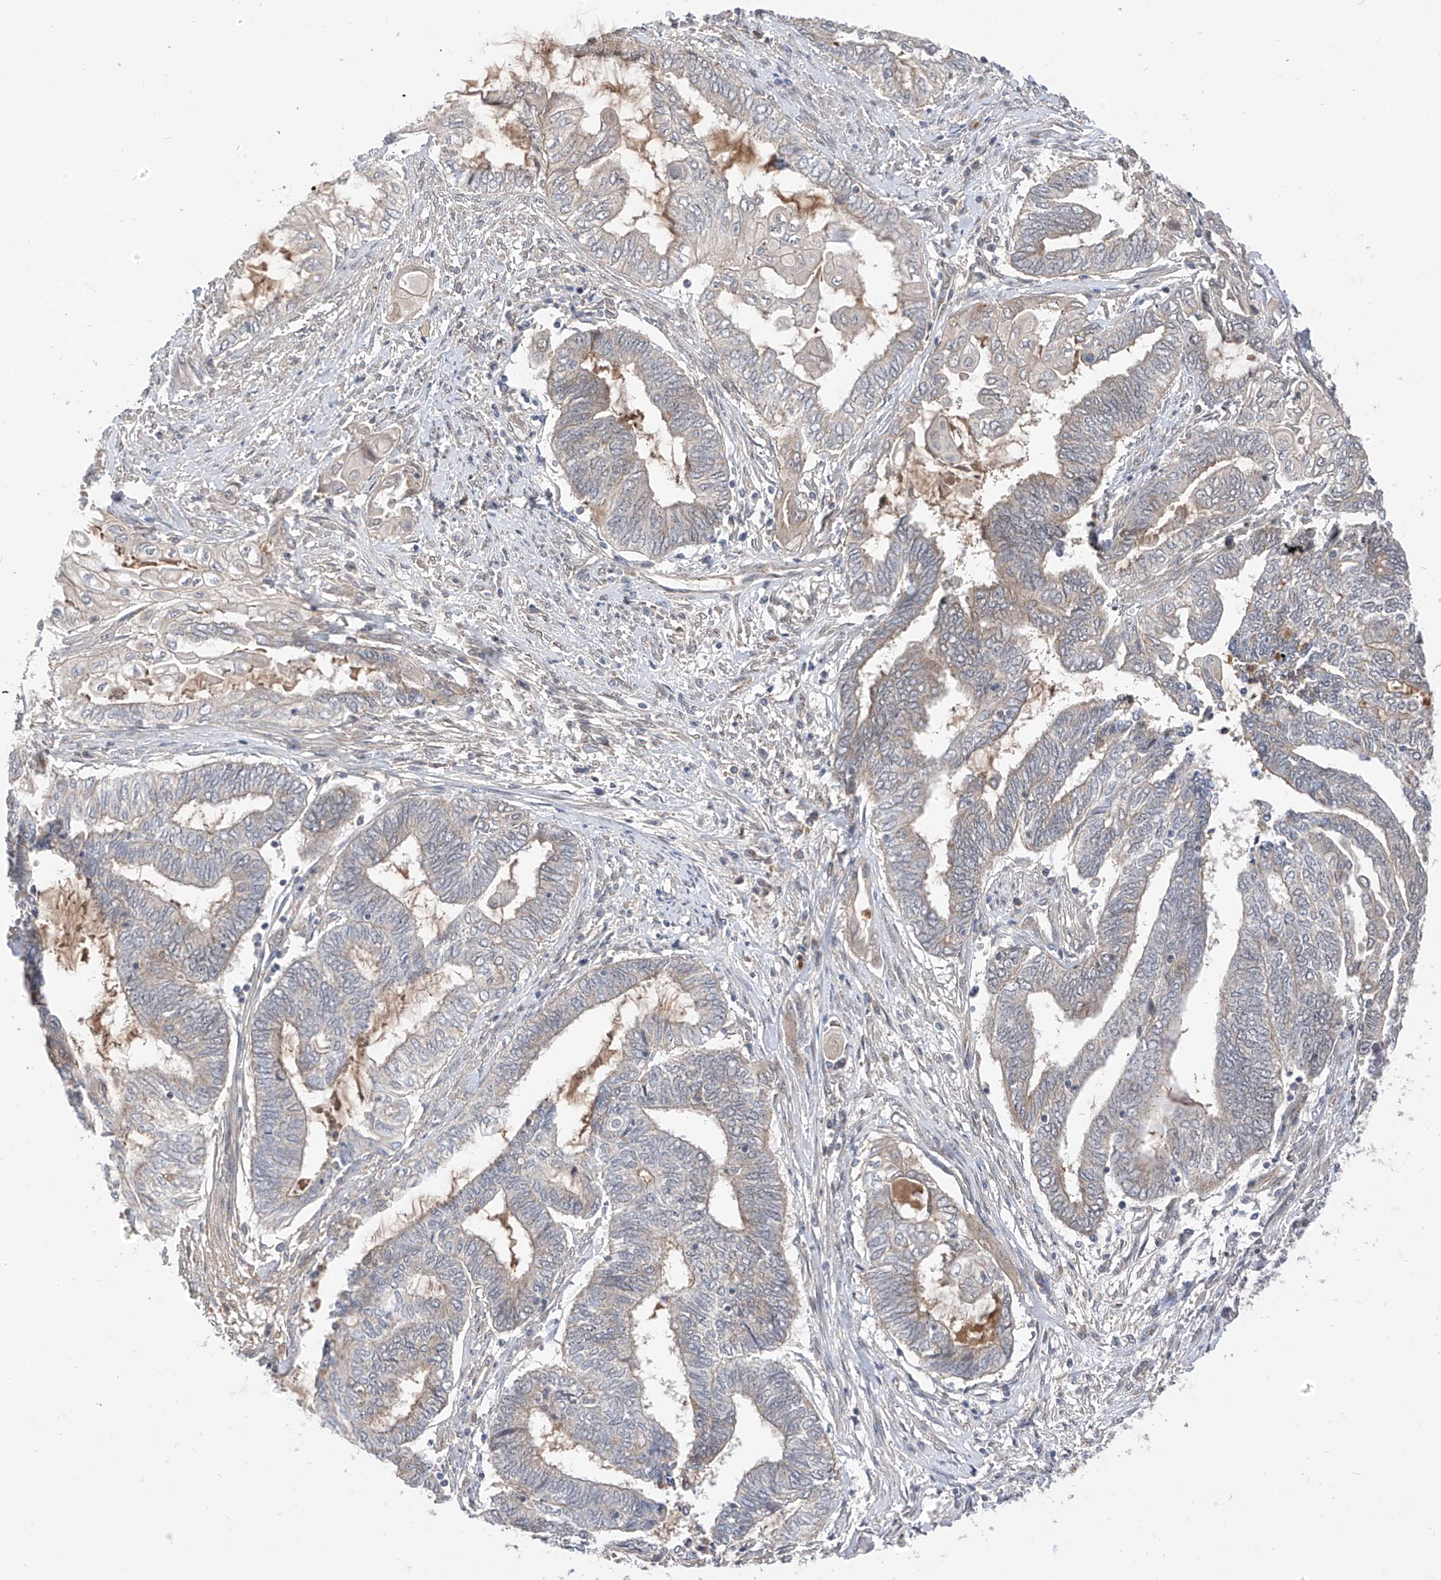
{"staining": {"intensity": "negative", "quantity": "none", "location": "none"}, "tissue": "endometrial cancer", "cell_type": "Tumor cells", "image_type": "cancer", "snomed": [{"axis": "morphology", "description": "Adenocarcinoma, NOS"}, {"axis": "topography", "description": "Uterus"}, {"axis": "topography", "description": "Endometrium"}], "caption": "Histopathology image shows no protein positivity in tumor cells of endometrial cancer (adenocarcinoma) tissue.", "gene": "MRTFA", "patient": {"sex": "female", "age": 70}}